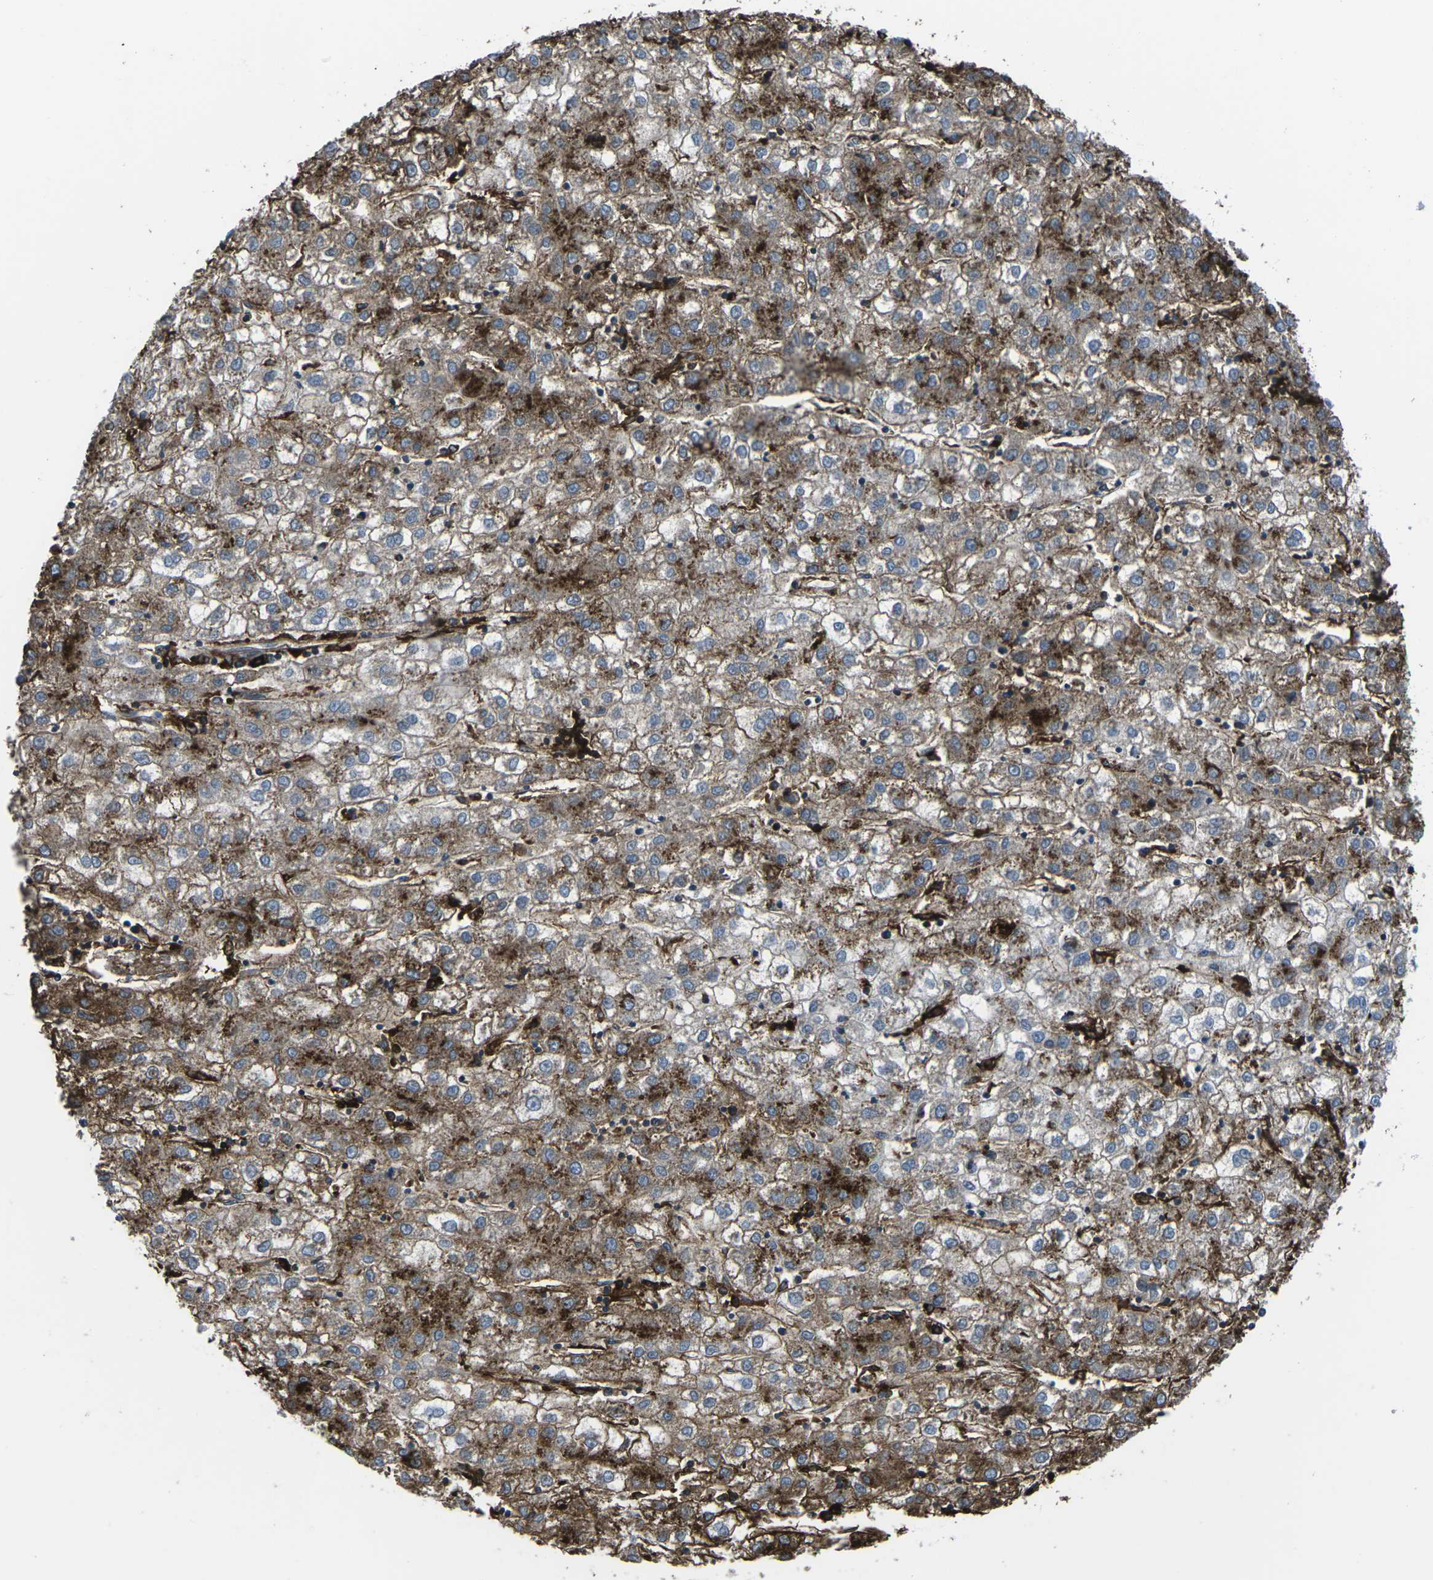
{"staining": {"intensity": "moderate", "quantity": ">75%", "location": "cytoplasmic/membranous"}, "tissue": "liver cancer", "cell_type": "Tumor cells", "image_type": "cancer", "snomed": [{"axis": "morphology", "description": "Carcinoma, Hepatocellular, NOS"}, {"axis": "topography", "description": "Liver"}], "caption": "DAB immunohistochemical staining of liver hepatocellular carcinoma shows moderate cytoplasmic/membranous protein staining in about >75% of tumor cells.", "gene": "PTPN1", "patient": {"sex": "male", "age": 72}}